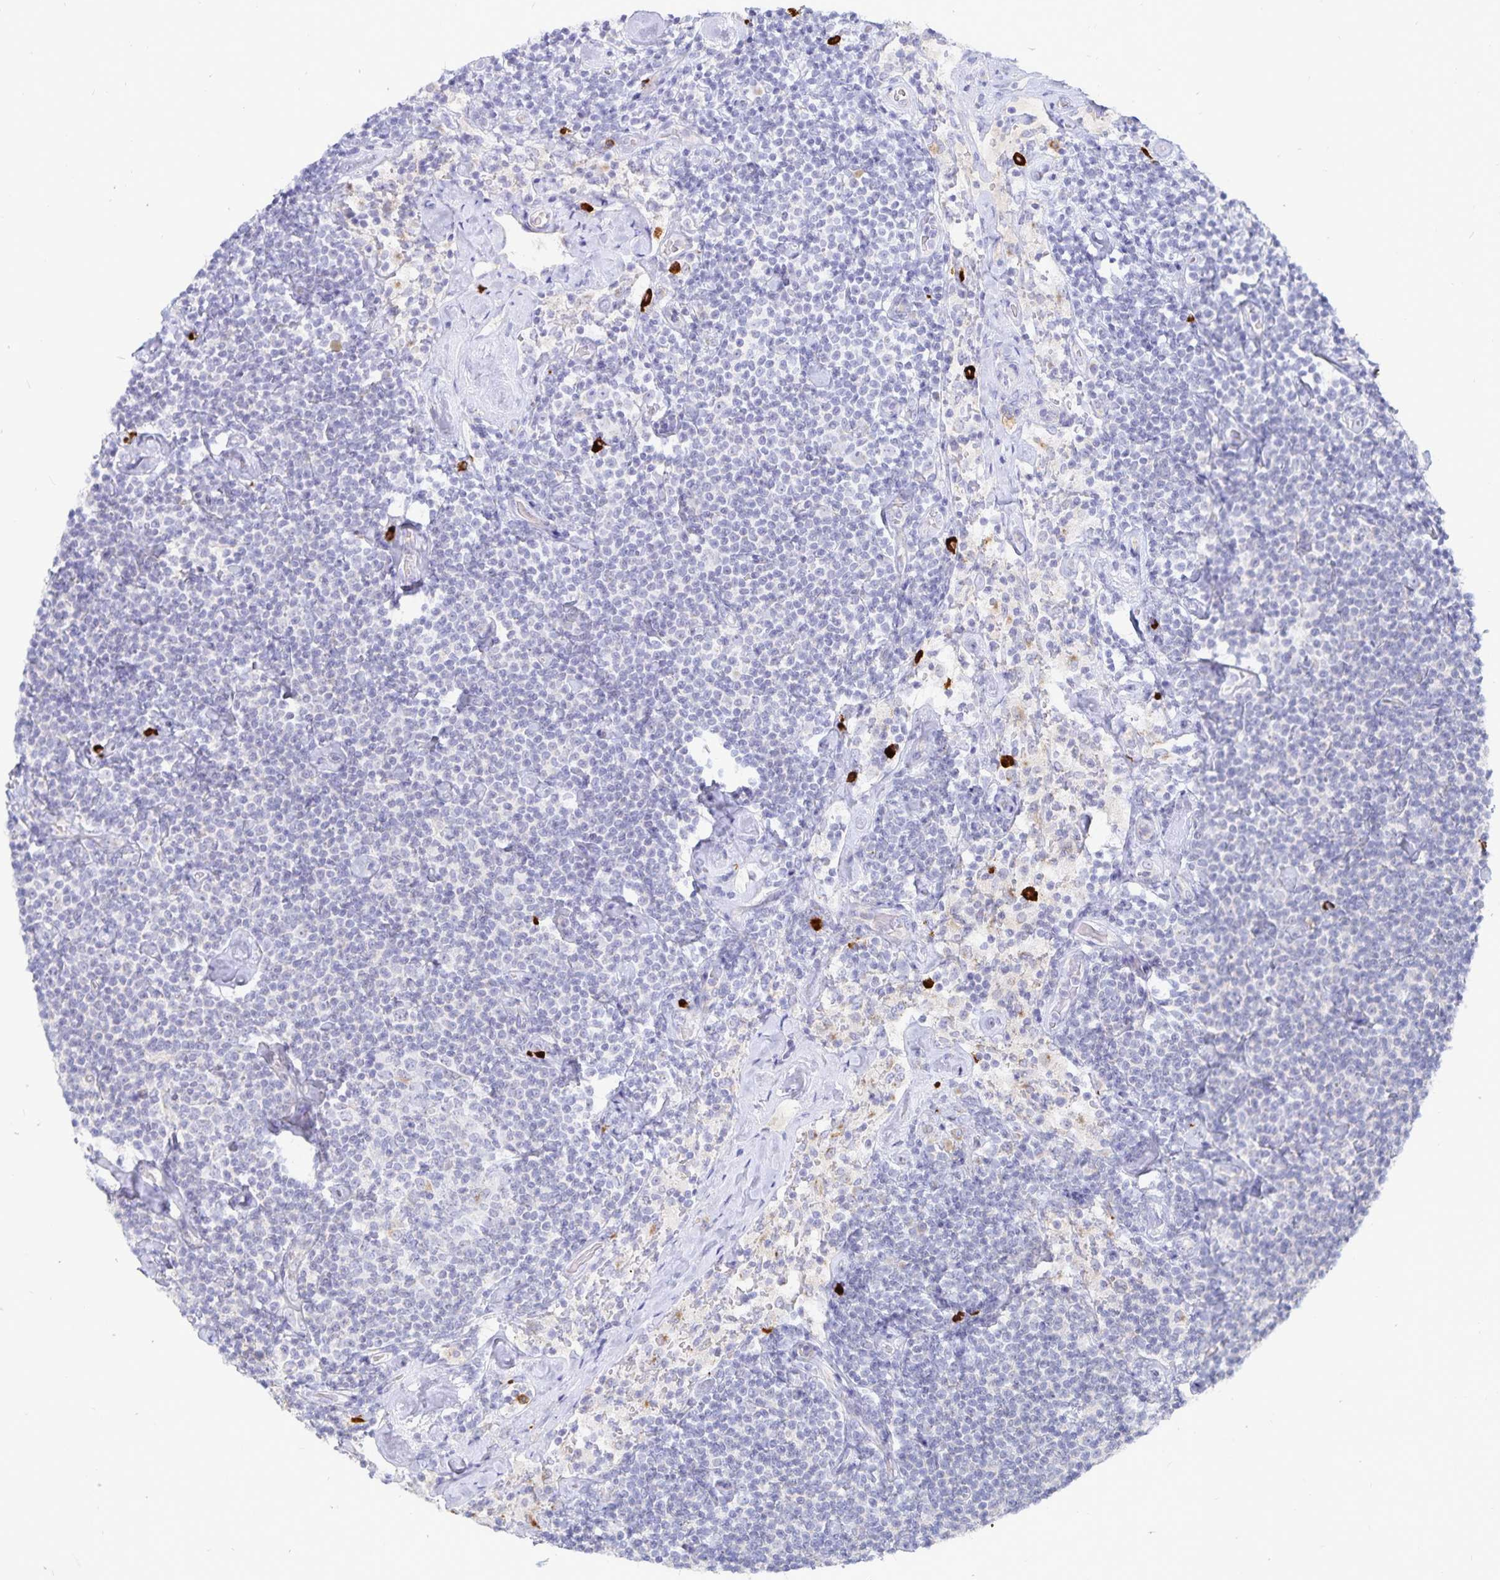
{"staining": {"intensity": "negative", "quantity": "none", "location": "none"}, "tissue": "lymphoma", "cell_type": "Tumor cells", "image_type": "cancer", "snomed": [{"axis": "morphology", "description": "Malignant lymphoma, non-Hodgkin's type, Low grade"}, {"axis": "topography", "description": "Lymph node"}], "caption": "An immunohistochemistry micrograph of lymphoma is shown. There is no staining in tumor cells of lymphoma.", "gene": "PKHD1", "patient": {"sex": "male", "age": 81}}